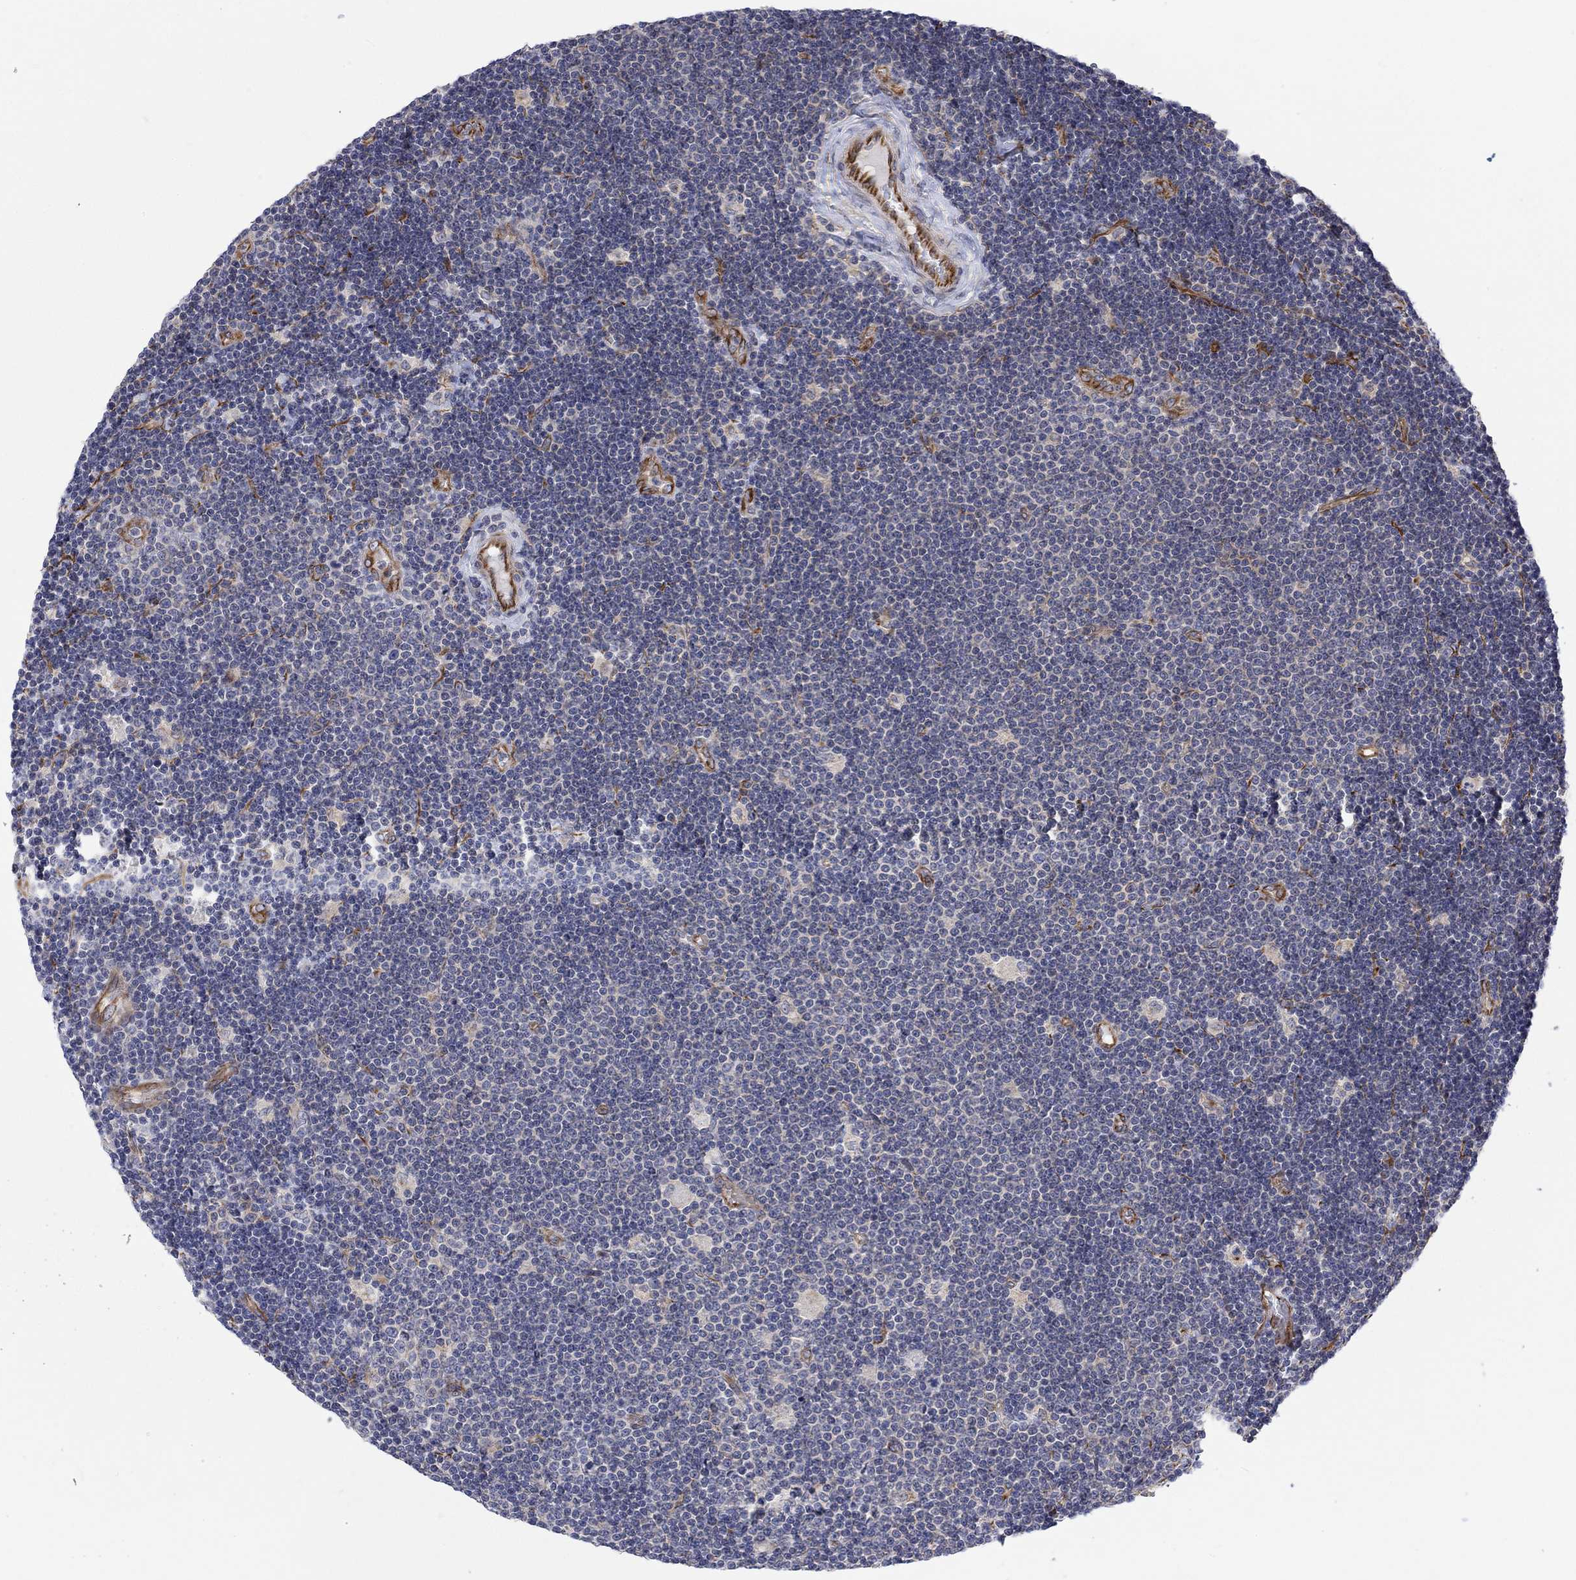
{"staining": {"intensity": "negative", "quantity": "none", "location": "none"}, "tissue": "lymphoma", "cell_type": "Tumor cells", "image_type": "cancer", "snomed": [{"axis": "morphology", "description": "Malignant lymphoma, non-Hodgkin's type, Low grade"}, {"axis": "topography", "description": "Brain"}], "caption": "IHC image of human lymphoma stained for a protein (brown), which displays no staining in tumor cells.", "gene": "CAMK1D", "patient": {"sex": "female", "age": 66}}